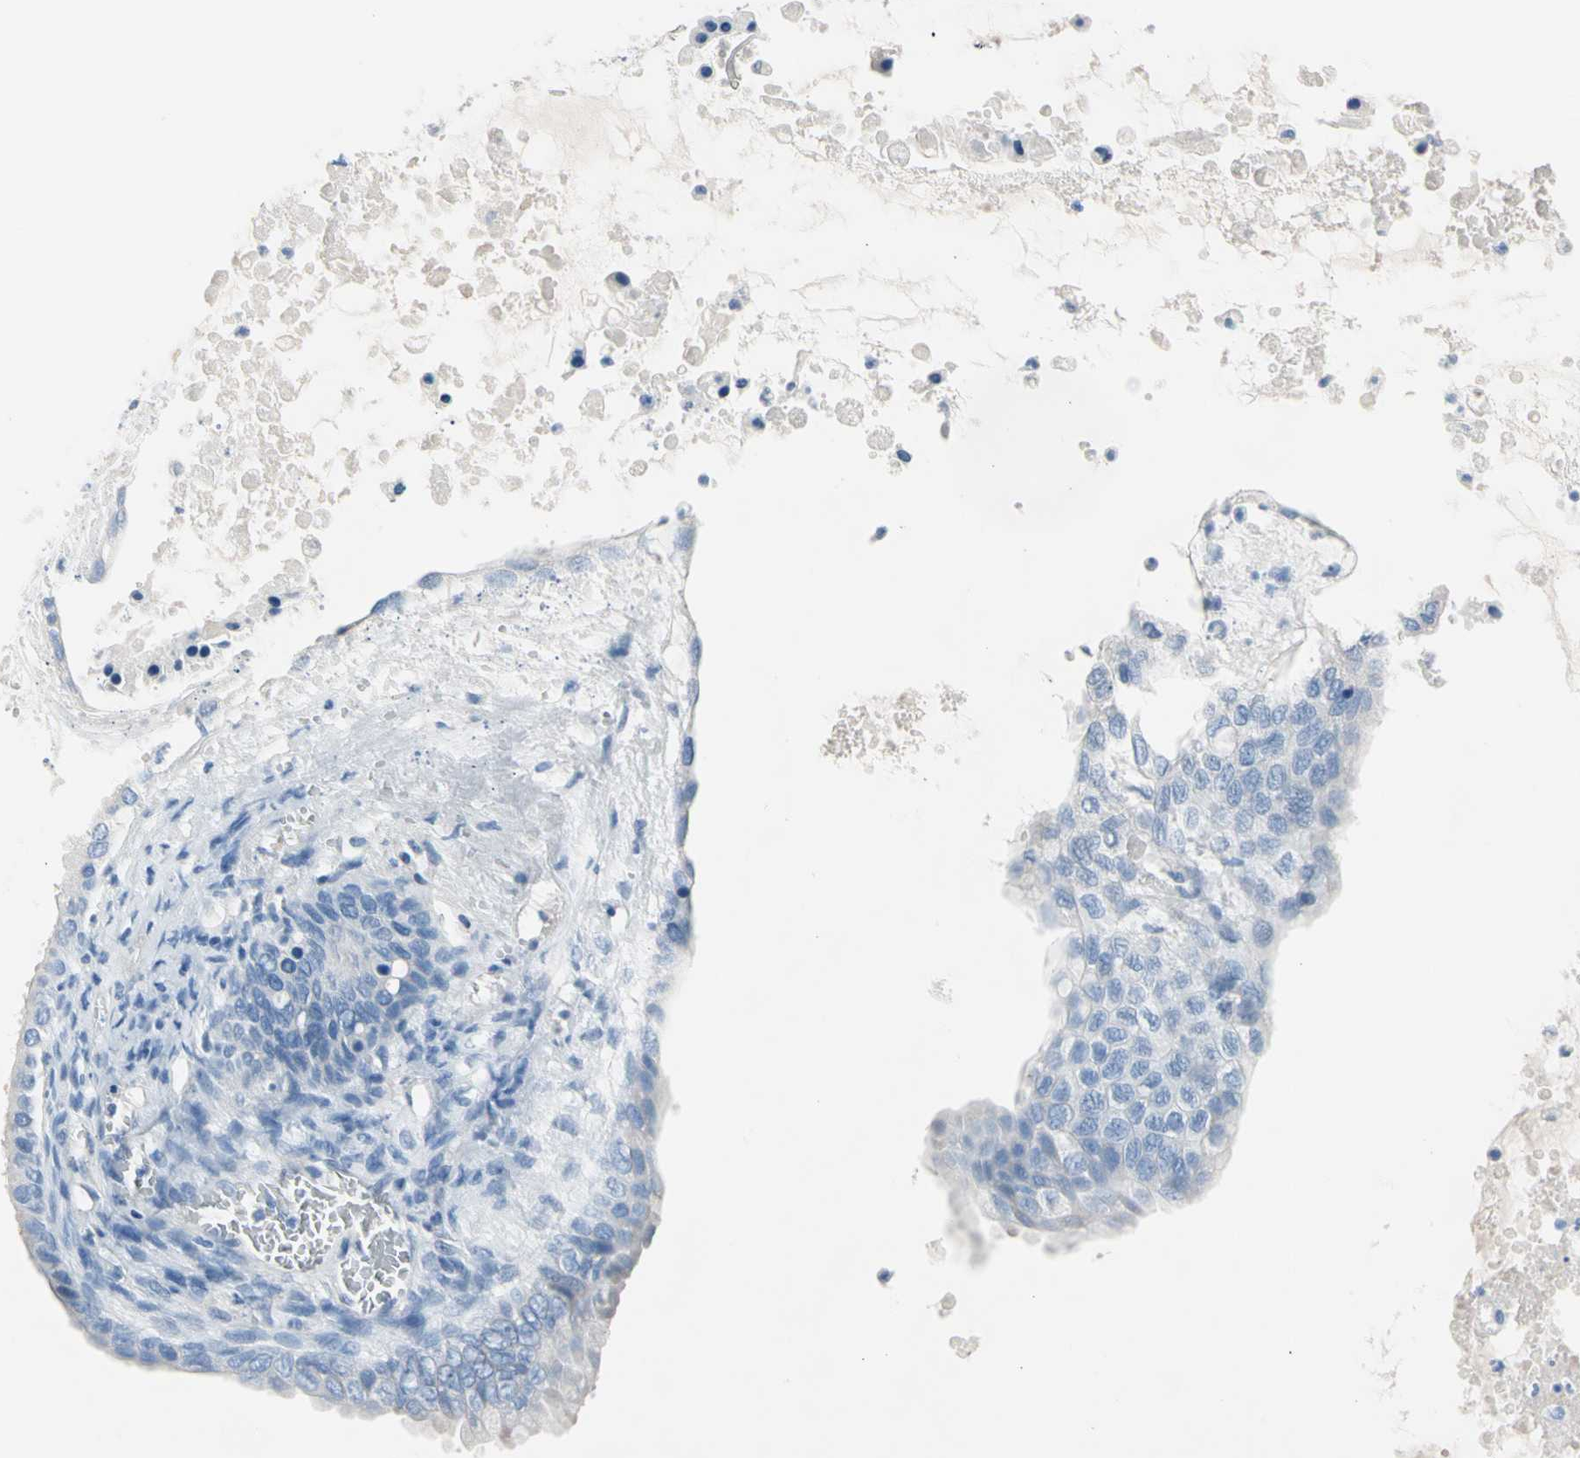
{"staining": {"intensity": "negative", "quantity": "none", "location": "none"}, "tissue": "ovarian cancer", "cell_type": "Tumor cells", "image_type": "cancer", "snomed": [{"axis": "morphology", "description": "Cystadenocarcinoma, mucinous, NOS"}, {"axis": "topography", "description": "Ovary"}], "caption": "Protein analysis of ovarian mucinous cystadenocarcinoma displays no significant expression in tumor cells.", "gene": "TPO", "patient": {"sex": "female", "age": 80}}